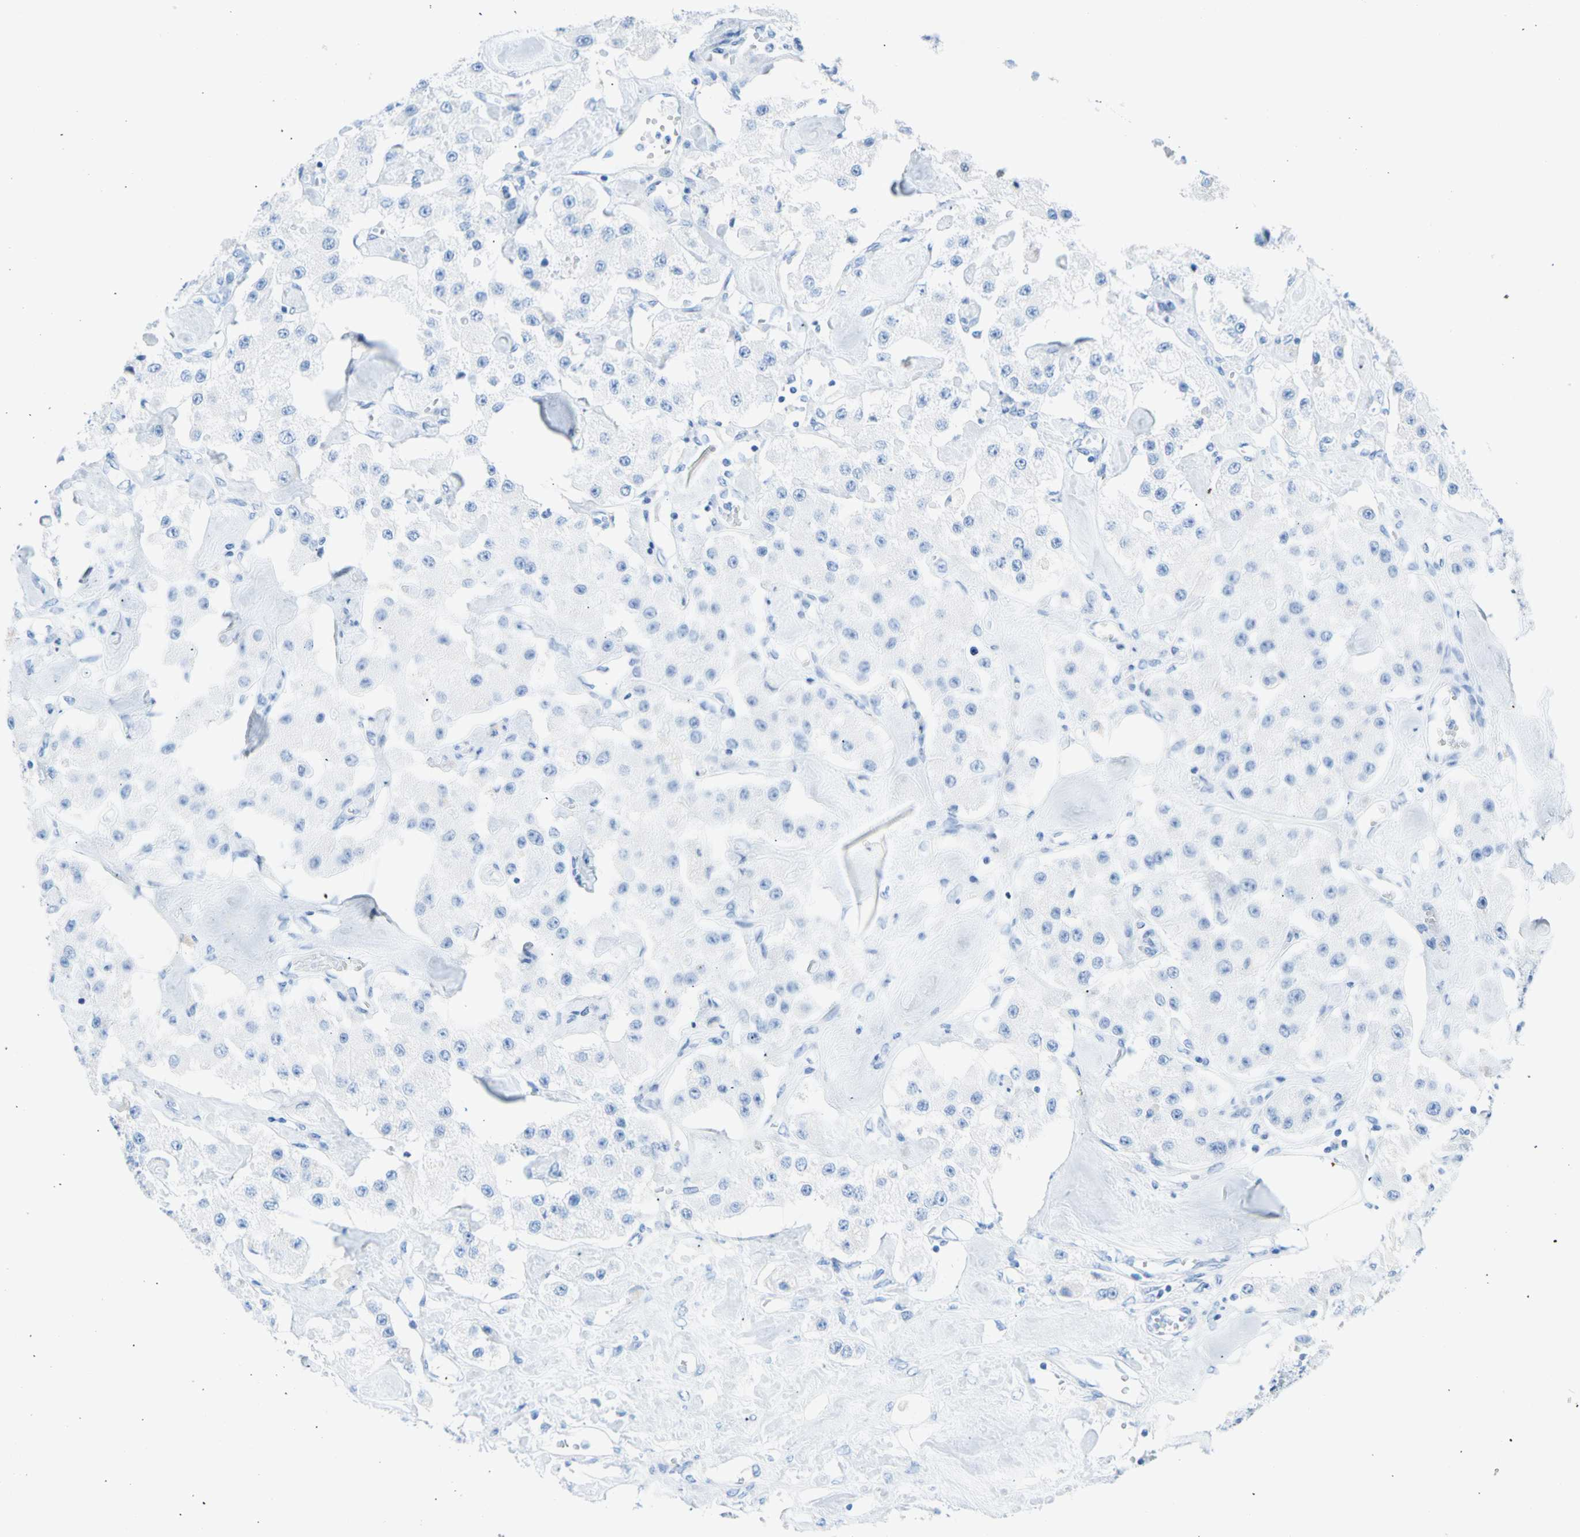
{"staining": {"intensity": "negative", "quantity": "none", "location": "none"}, "tissue": "carcinoid", "cell_type": "Tumor cells", "image_type": "cancer", "snomed": [{"axis": "morphology", "description": "Carcinoid, malignant, NOS"}, {"axis": "topography", "description": "Pancreas"}], "caption": "The histopathology image displays no significant positivity in tumor cells of carcinoid.", "gene": "CEL", "patient": {"sex": "male", "age": 41}}